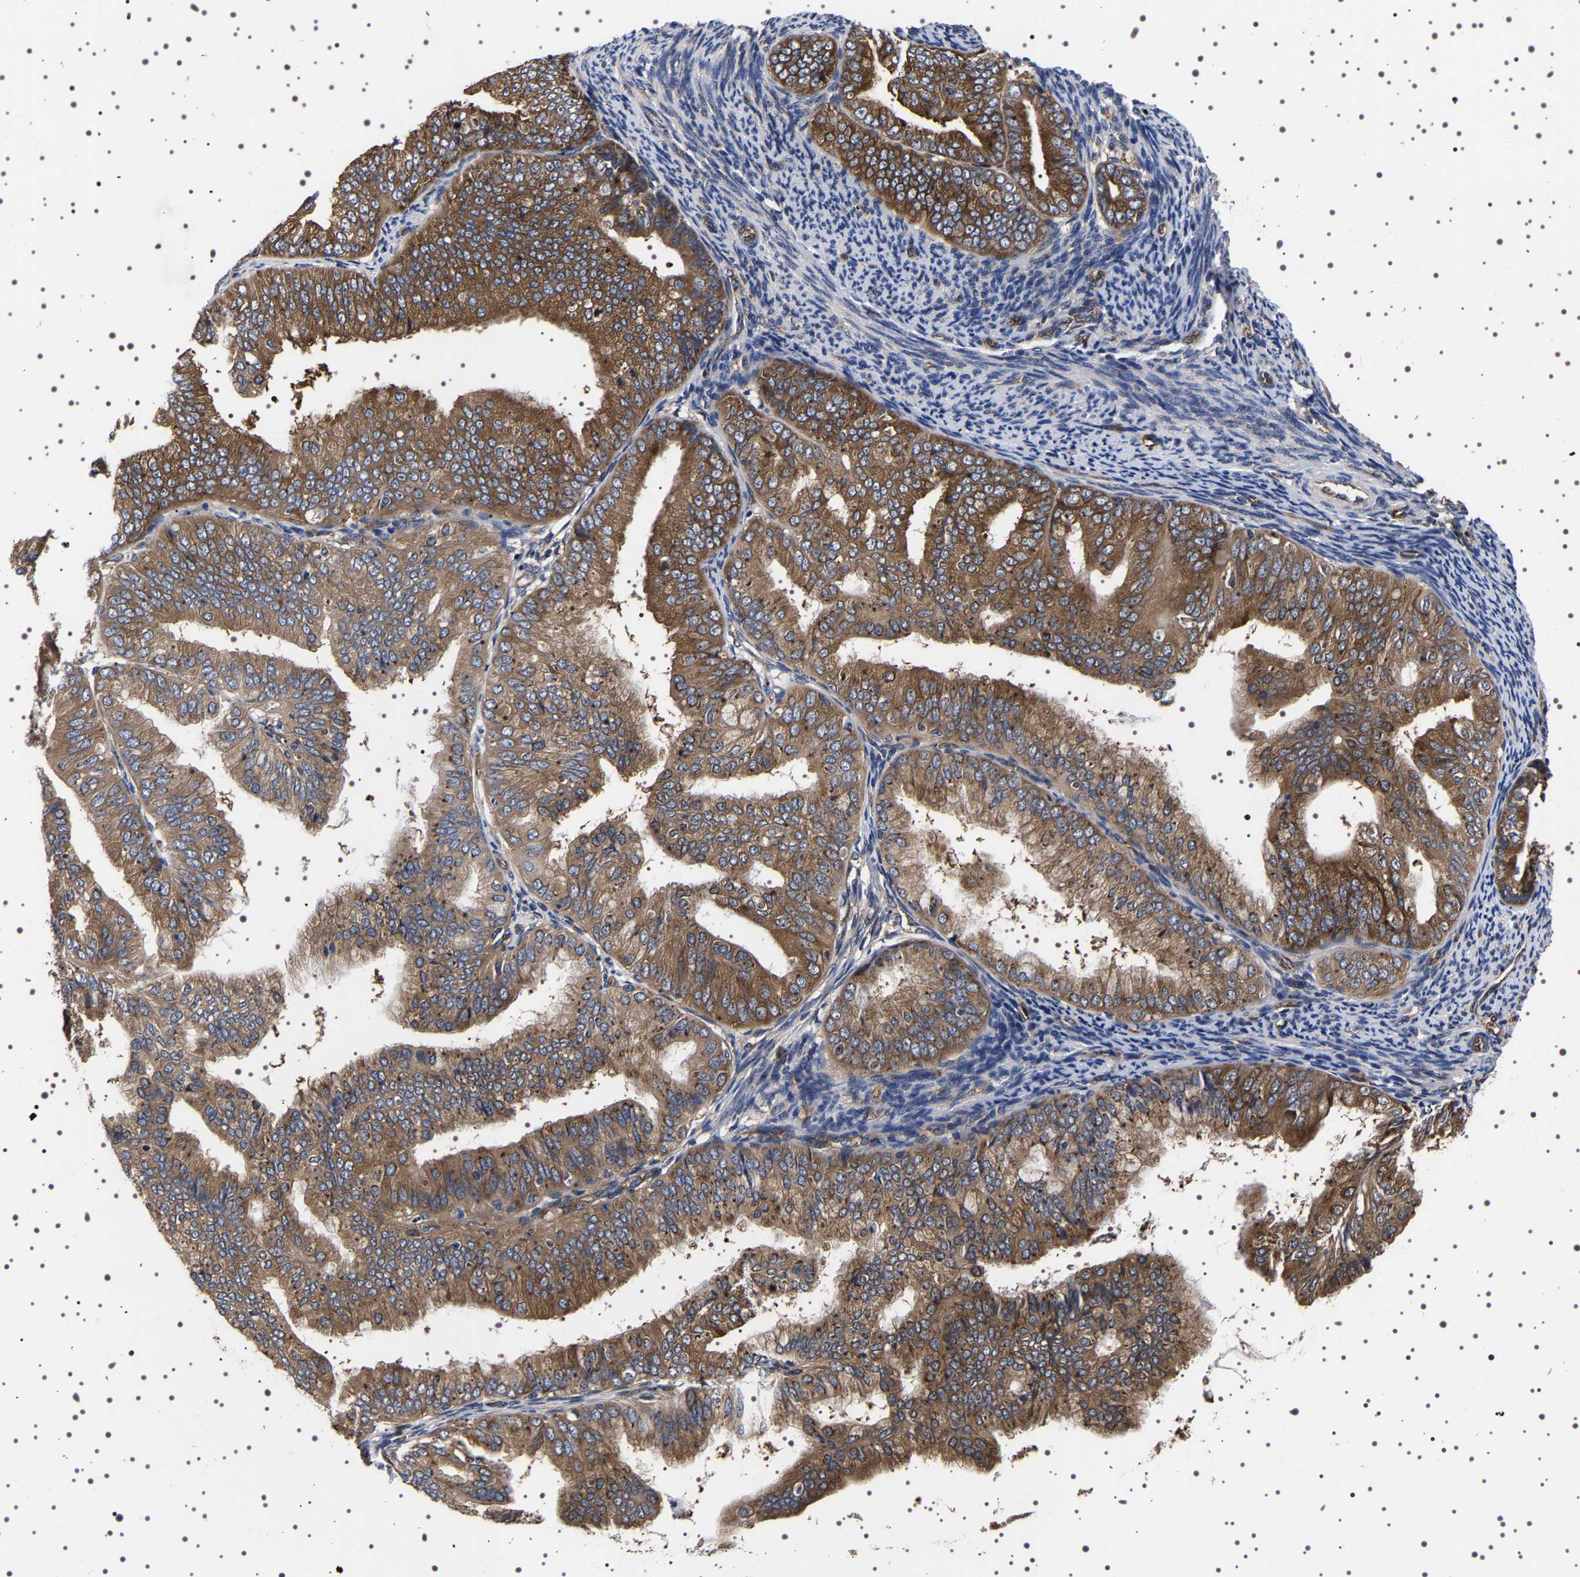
{"staining": {"intensity": "moderate", "quantity": ">75%", "location": "cytoplasmic/membranous"}, "tissue": "endometrial cancer", "cell_type": "Tumor cells", "image_type": "cancer", "snomed": [{"axis": "morphology", "description": "Adenocarcinoma, NOS"}, {"axis": "topography", "description": "Endometrium"}], "caption": "Immunohistochemical staining of human adenocarcinoma (endometrial) displays medium levels of moderate cytoplasmic/membranous staining in approximately >75% of tumor cells.", "gene": "DARS1", "patient": {"sex": "female", "age": 63}}